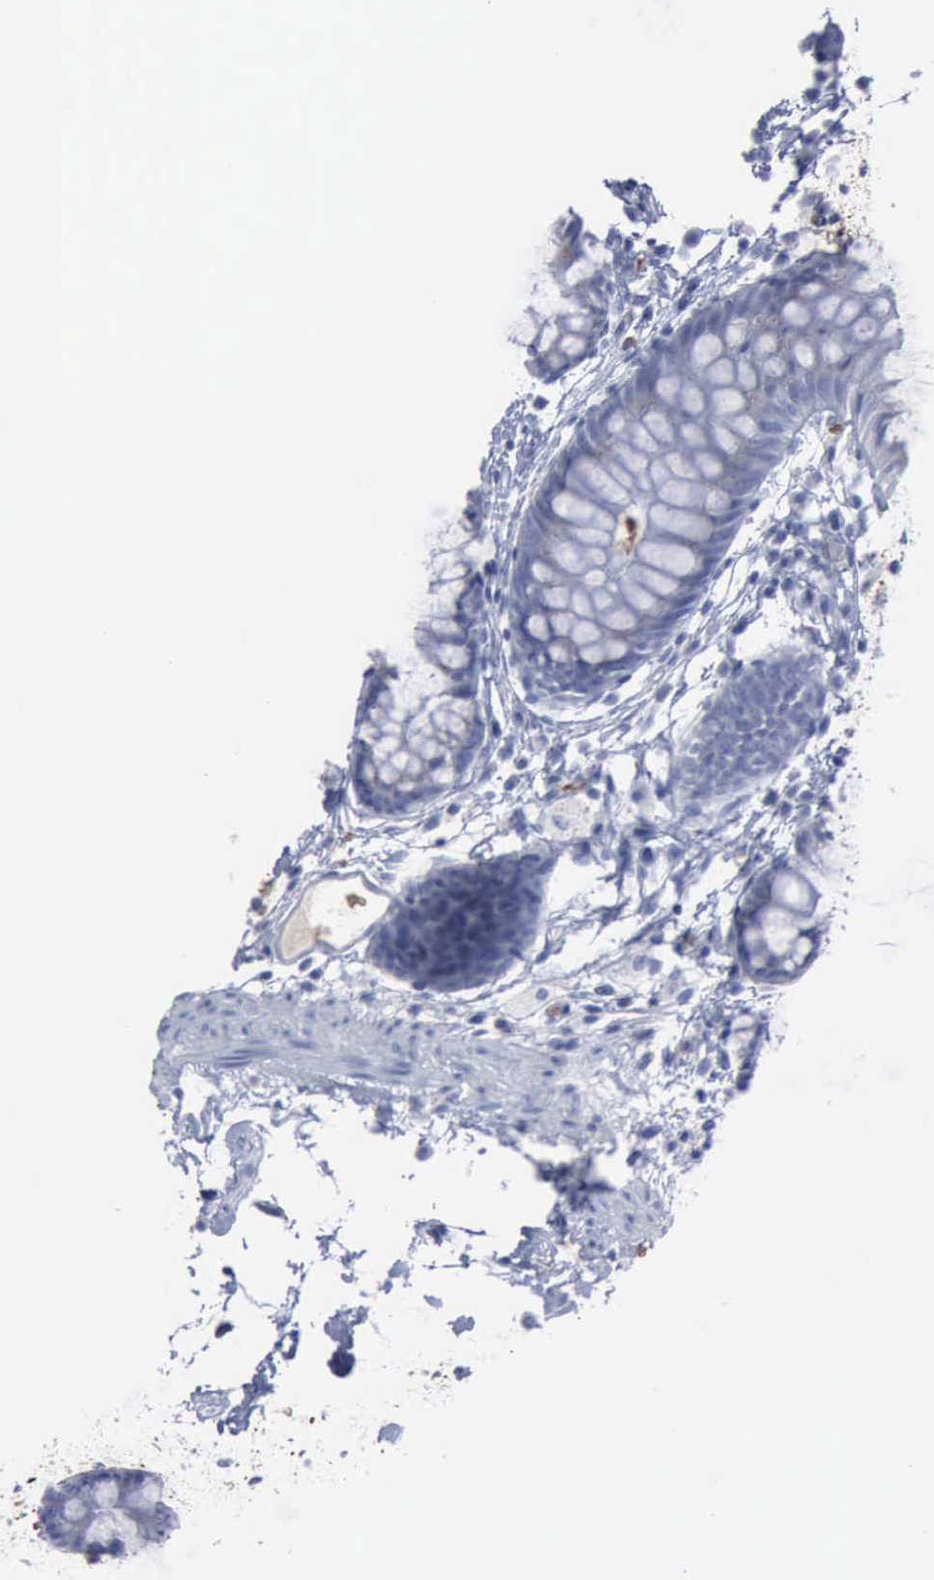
{"staining": {"intensity": "negative", "quantity": "none", "location": "none"}, "tissue": "colon", "cell_type": "Endothelial cells", "image_type": "normal", "snomed": [{"axis": "morphology", "description": "Normal tissue, NOS"}, {"axis": "topography", "description": "Smooth muscle"}, {"axis": "topography", "description": "Colon"}], "caption": "Photomicrograph shows no significant protein staining in endothelial cells of benign colon.", "gene": "TGFB1", "patient": {"sex": "male", "age": 67}}